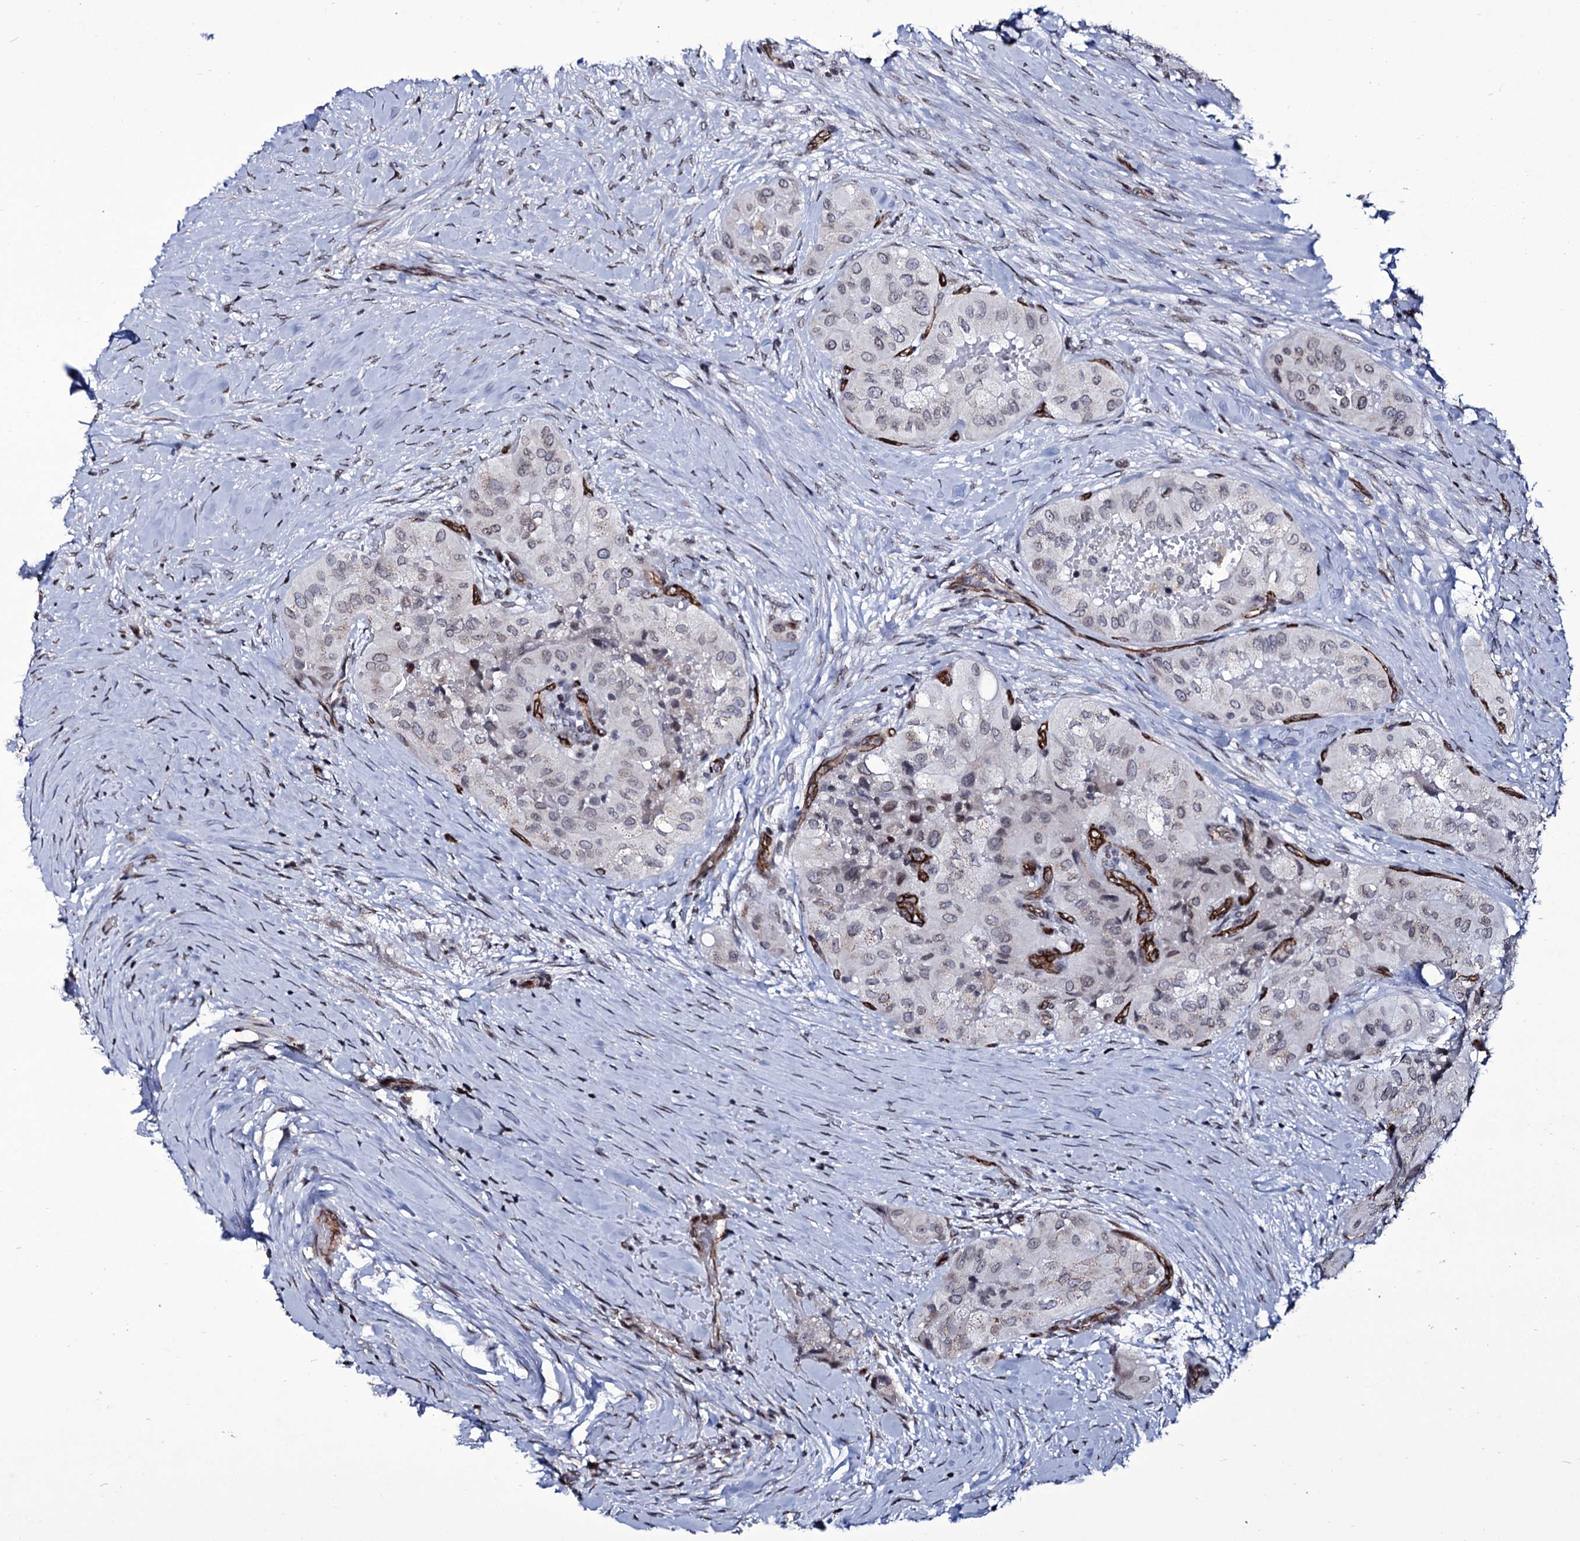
{"staining": {"intensity": "negative", "quantity": "none", "location": "none"}, "tissue": "thyroid cancer", "cell_type": "Tumor cells", "image_type": "cancer", "snomed": [{"axis": "morphology", "description": "Papillary adenocarcinoma, NOS"}, {"axis": "topography", "description": "Thyroid gland"}], "caption": "This photomicrograph is of thyroid papillary adenocarcinoma stained with IHC to label a protein in brown with the nuclei are counter-stained blue. There is no expression in tumor cells. Nuclei are stained in blue.", "gene": "ZC3H12C", "patient": {"sex": "female", "age": 59}}